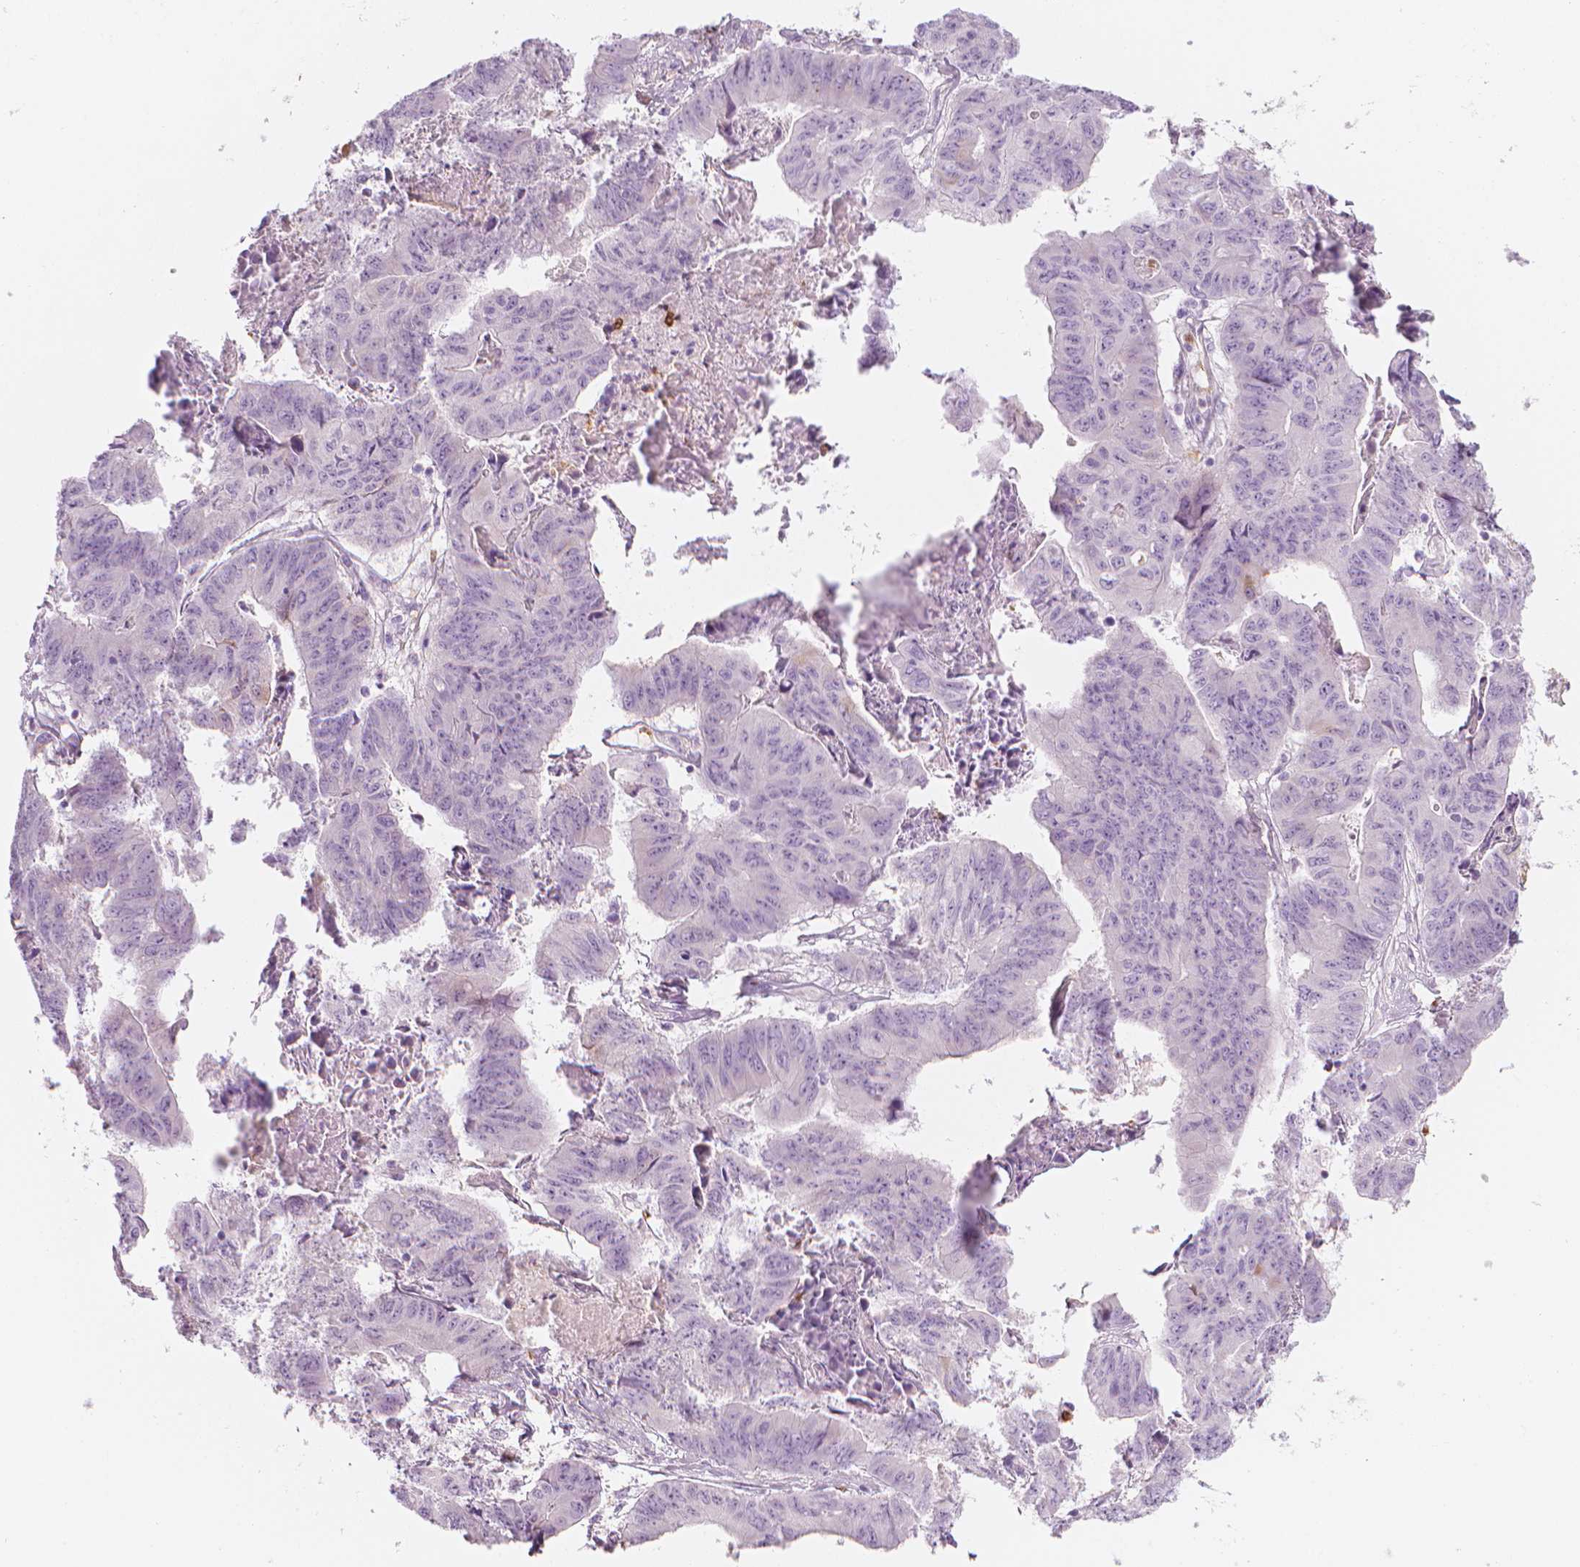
{"staining": {"intensity": "negative", "quantity": "none", "location": "none"}, "tissue": "stomach cancer", "cell_type": "Tumor cells", "image_type": "cancer", "snomed": [{"axis": "morphology", "description": "Adenocarcinoma, NOS"}, {"axis": "topography", "description": "Stomach, lower"}], "caption": "Immunohistochemistry (IHC) histopathology image of neoplastic tissue: stomach adenocarcinoma stained with DAB (3,3'-diaminobenzidine) displays no significant protein staining in tumor cells.", "gene": "CES1", "patient": {"sex": "male", "age": 77}}